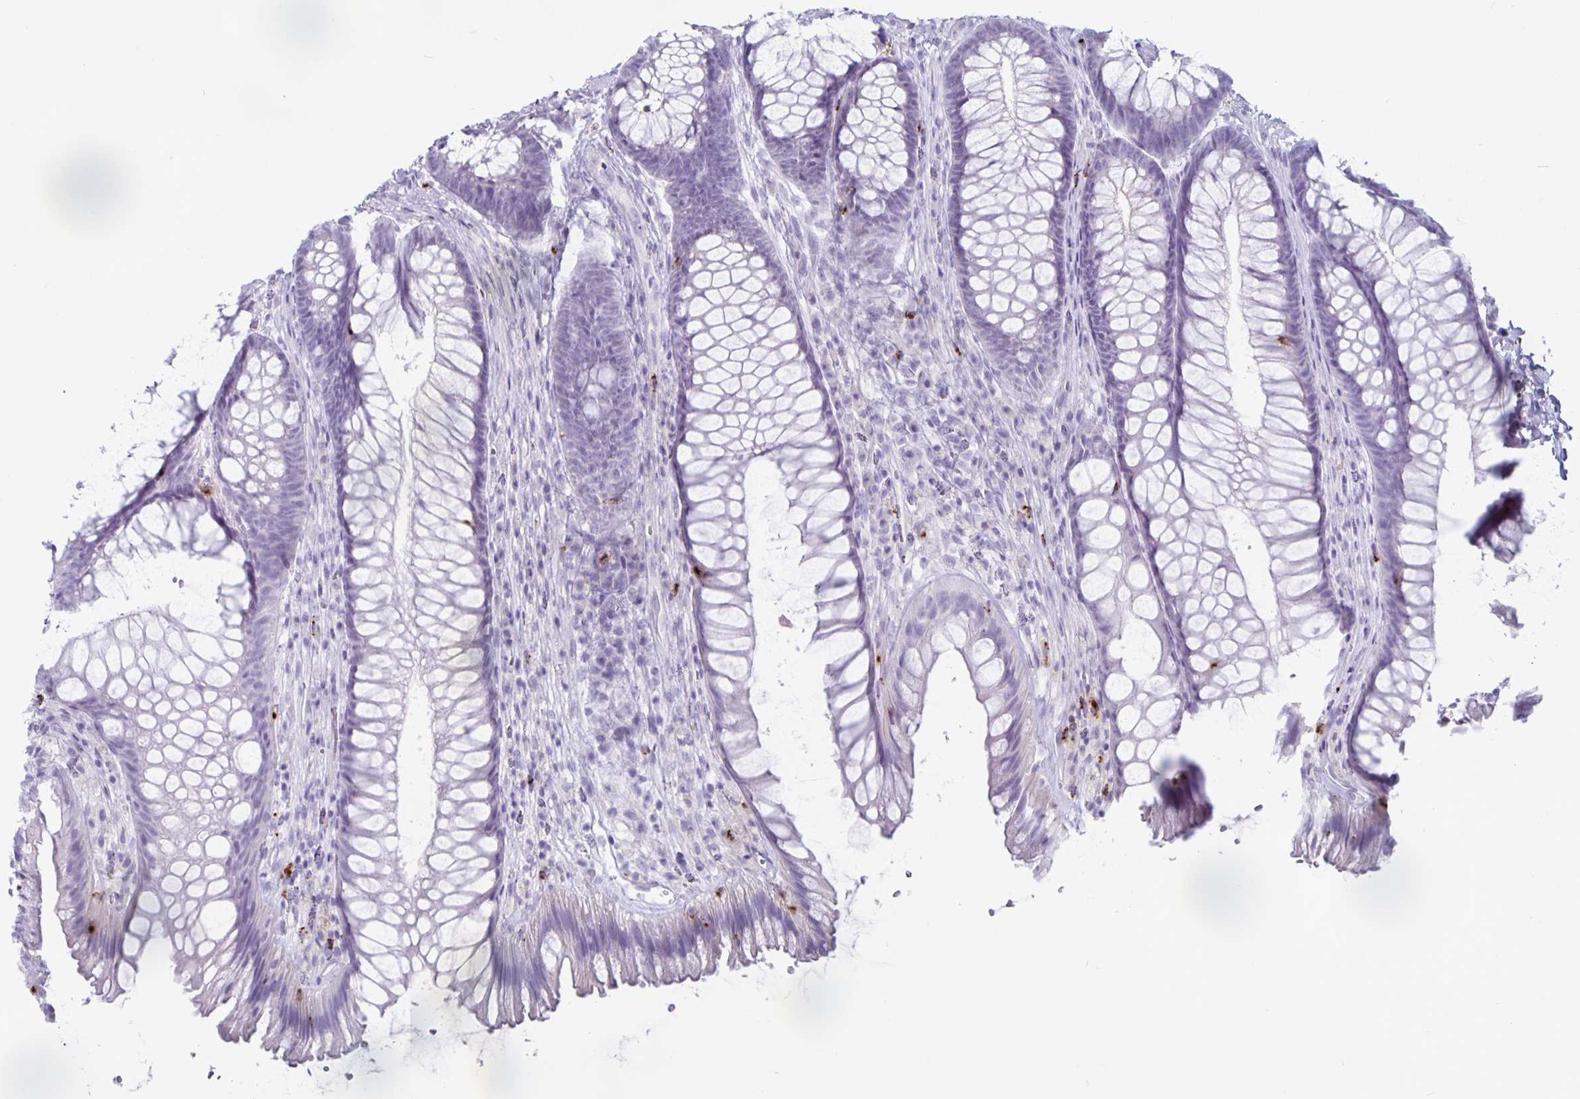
{"staining": {"intensity": "negative", "quantity": "none", "location": "none"}, "tissue": "rectum", "cell_type": "Glandular cells", "image_type": "normal", "snomed": [{"axis": "morphology", "description": "Normal tissue, NOS"}, {"axis": "topography", "description": "Rectum"}], "caption": "High power microscopy histopathology image of an immunohistochemistry photomicrograph of unremarkable rectum, revealing no significant expression in glandular cells. (Stains: DAB IHC with hematoxylin counter stain, Microscopy: brightfield microscopy at high magnification).", "gene": "GZMK", "patient": {"sex": "male", "age": 53}}